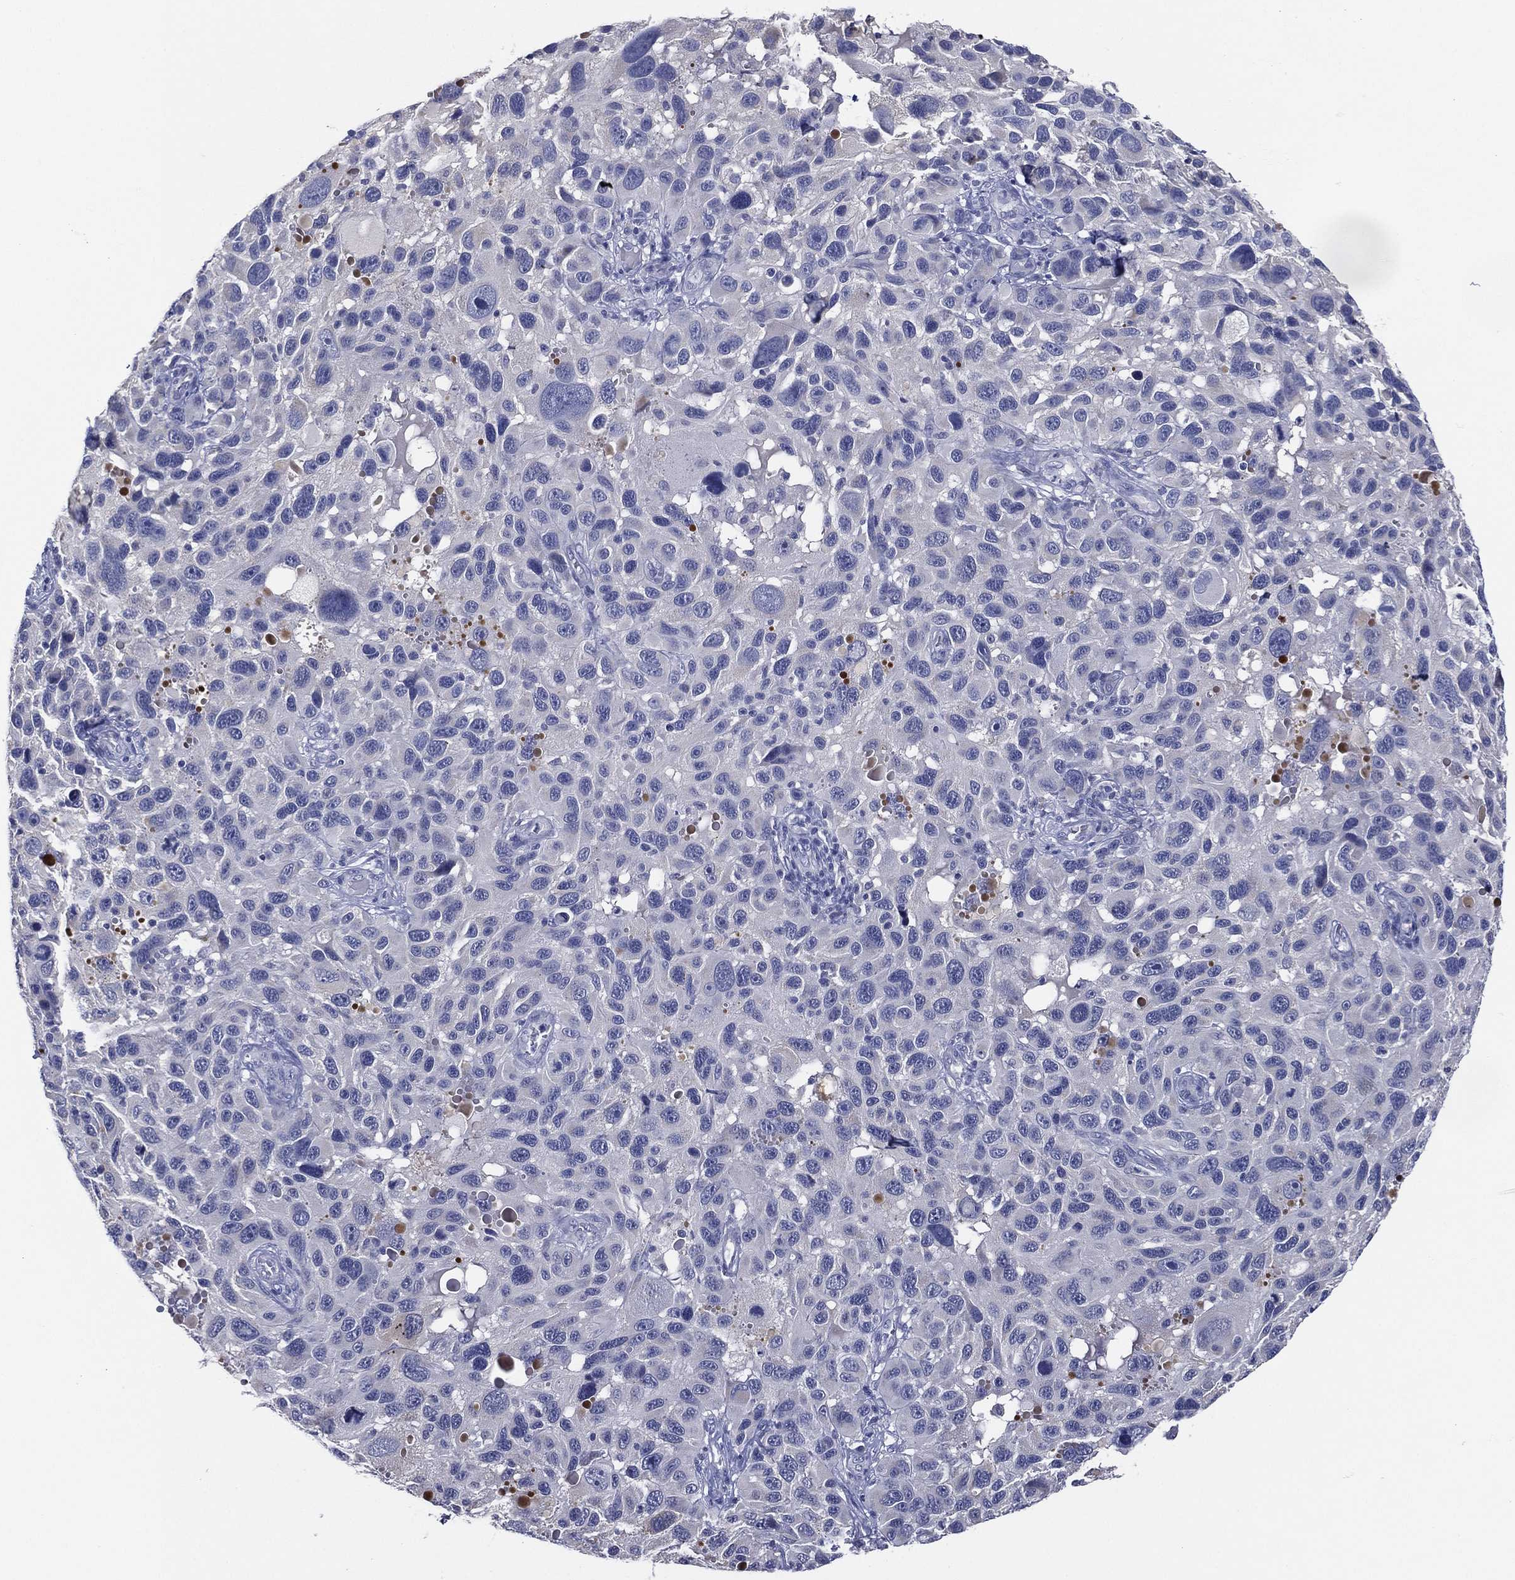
{"staining": {"intensity": "negative", "quantity": "none", "location": "none"}, "tissue": "melanoma", "cell_type": "Tumor cells", "image_type": "cancer", "snomed": [{"axis": "morphology", "description": "Malignant melanoma, NOS"}, {"axis": "topography", "description": "Skin"}], "caption": "Immunohistochemistry (IHC) micrograph of human melanoma stained for a protein (brown), which exhibits no staining in tumor cells. (Brightfield microscopy of DAB immunohistochemistry (IHC) at high magnification).", "gene": "SLC13A4", "patient": {"sex": "male", "age": 53}}